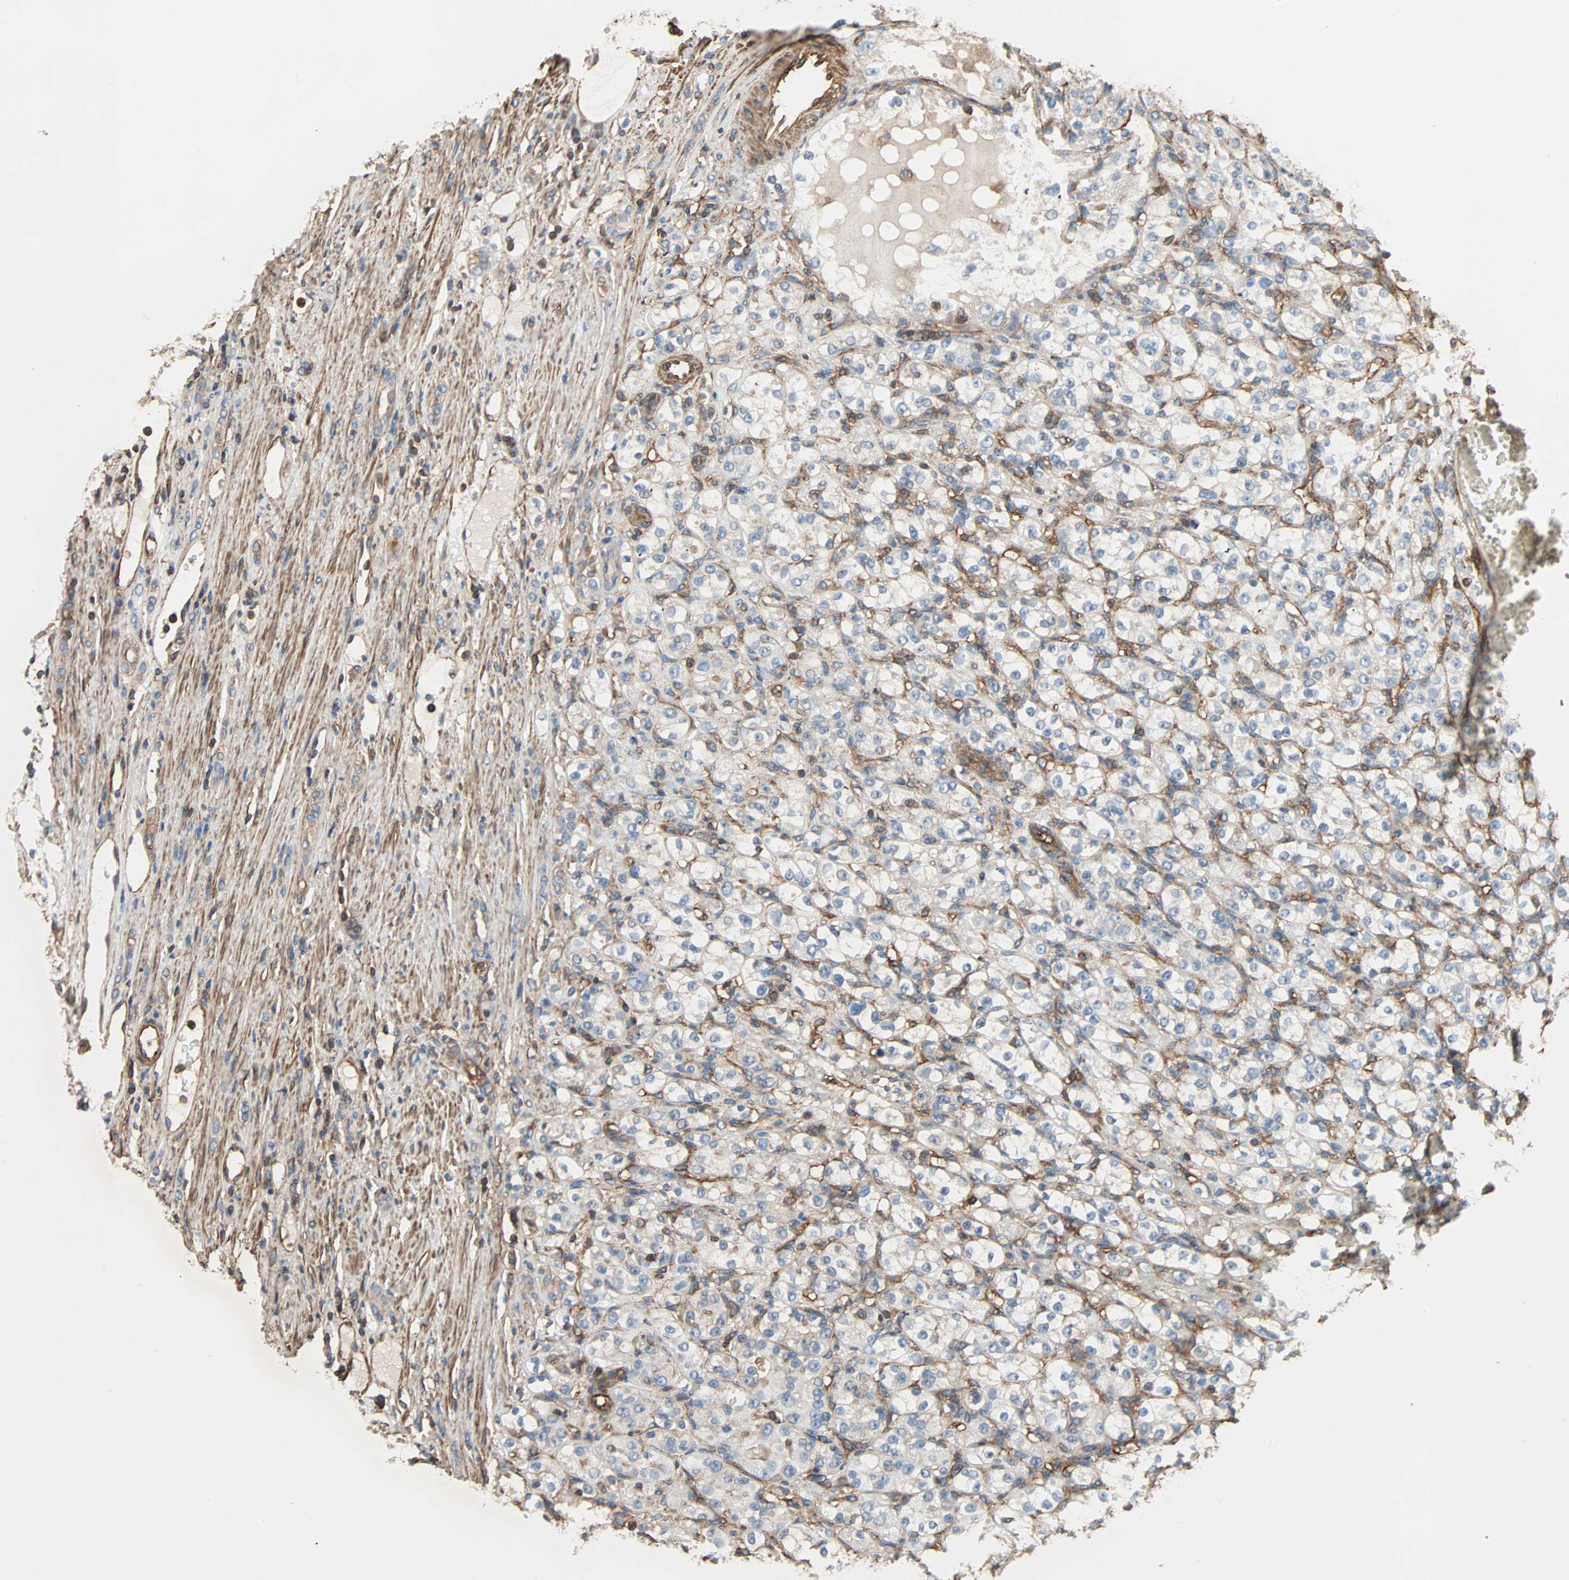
{"staining": {"intensity": "negative", "quantity": "none", "location": "none"}, "tissue": "renal cancer", "cell_type": "Tumor cells", "image_type": "cancer", "snomed": [{"axis": "morphology", "description": "Normal tissue, NOS"}, {"axis": "morphology", "description": "Adenocarcinoma, NOS"}, {"axis": "topography", "description": "Kidney"}], "caption": "Micrograph shows no significant protein expression in tumor cells of renal cancer.", "gene": "GALNT10", "patient": {"sex": "male", "age": 61}}